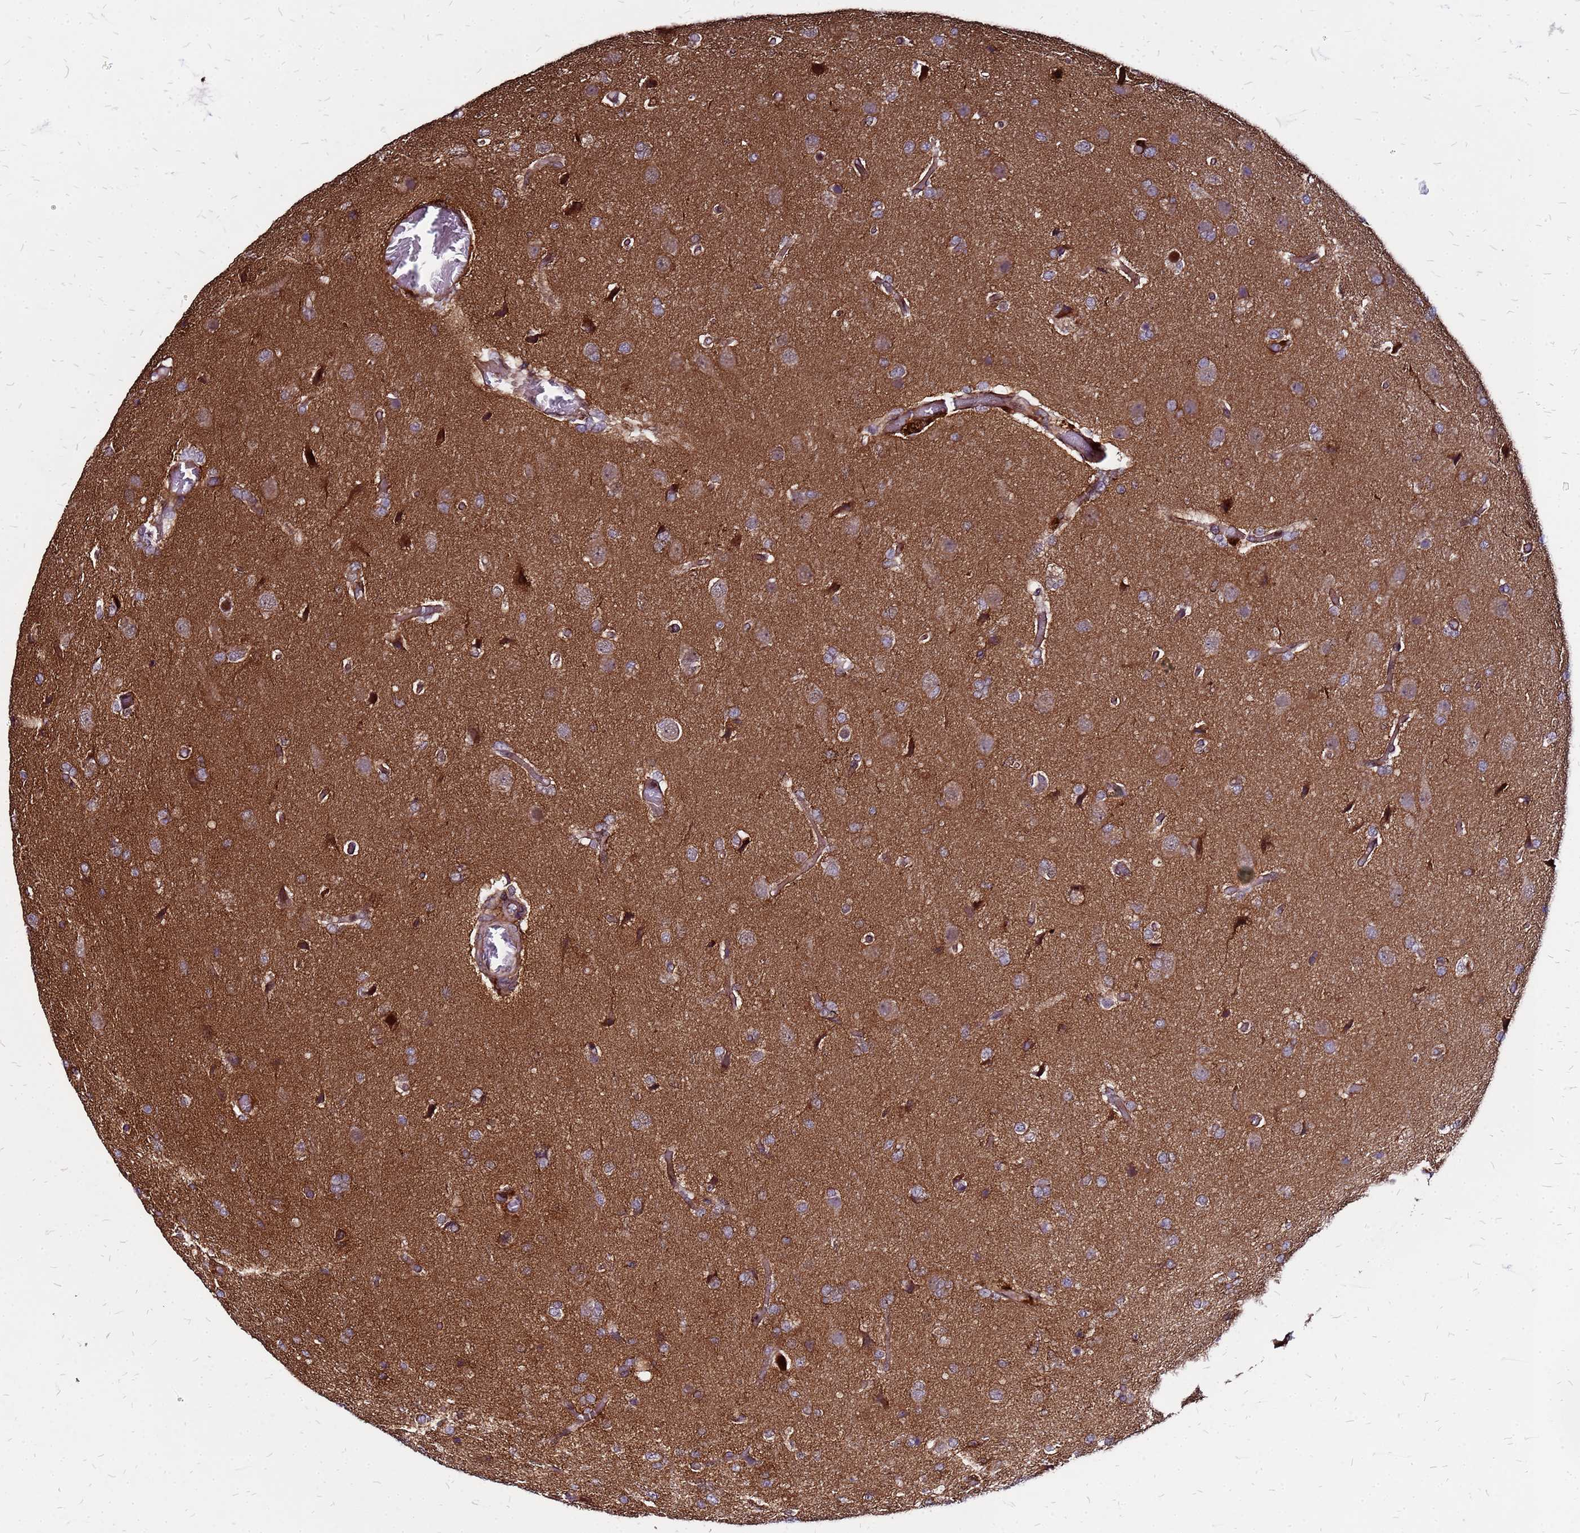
{"staining": {"intensity": "weak", "quantity": "25%-75%", "location": "cytoplasmic/membranous"}, "tissue": "glioma", "cell_type": "Tumor cells", "image_type": "cancer", "snomed": [{"axis": "morphology", "description": "Glioma, malignant, High grade"}, {"axis": "topography", "description": "Brain"}], "caption": "This histopathology image demonstrates glioma stained with IHC to label a protein in brown. The cytoplasmic/membranous of tumor cells show weak positivity for the protein. Nuclei are counter-stained blue.", "gene": "CYBC1", "patient": {"sex": "female", "age": 74}}